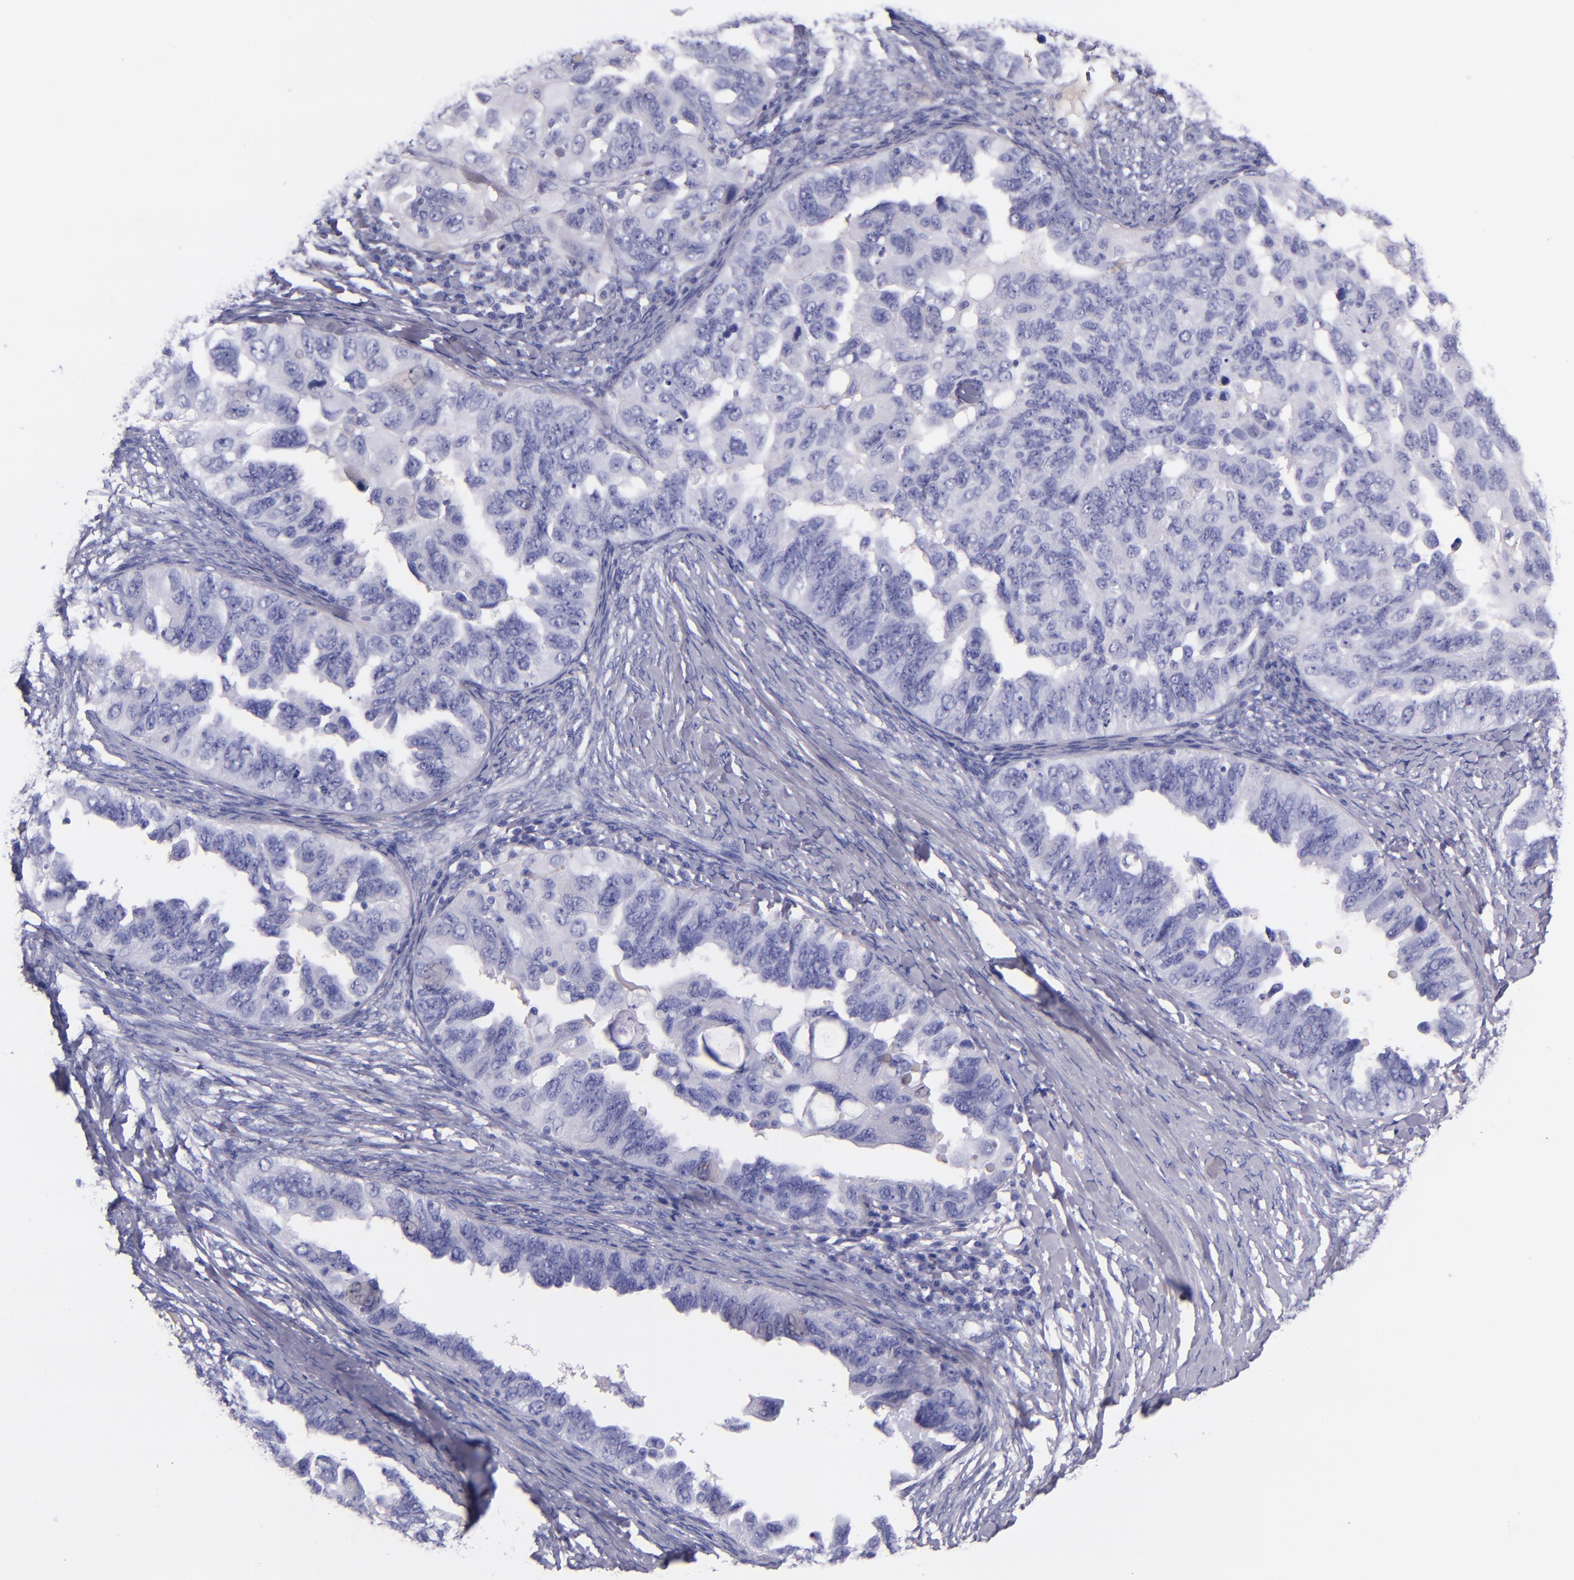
{"staining": {"intensity": "negative", "quantity": "none", "location": "none"}, "tissue": "ovarian cancer", "cell_type": "Tumor cells", "image_type": "cancer", "snomed": [{"axis": "morphology", "description": "Cystadenocarcinoma, serous, NOS"}, {"axis": "topography", "description": "Ovary"}], "caption": "This histopathology image is of ovarian cancer (serous cystadenocarcinoma) stained with immunohistochemistry (IHC) to label a protein in brown with the nuclei are counter-stained blue. There is no expression in tumor cells.", "gene": "LAG3", "patient": {"sex": "female", "age": 82}}